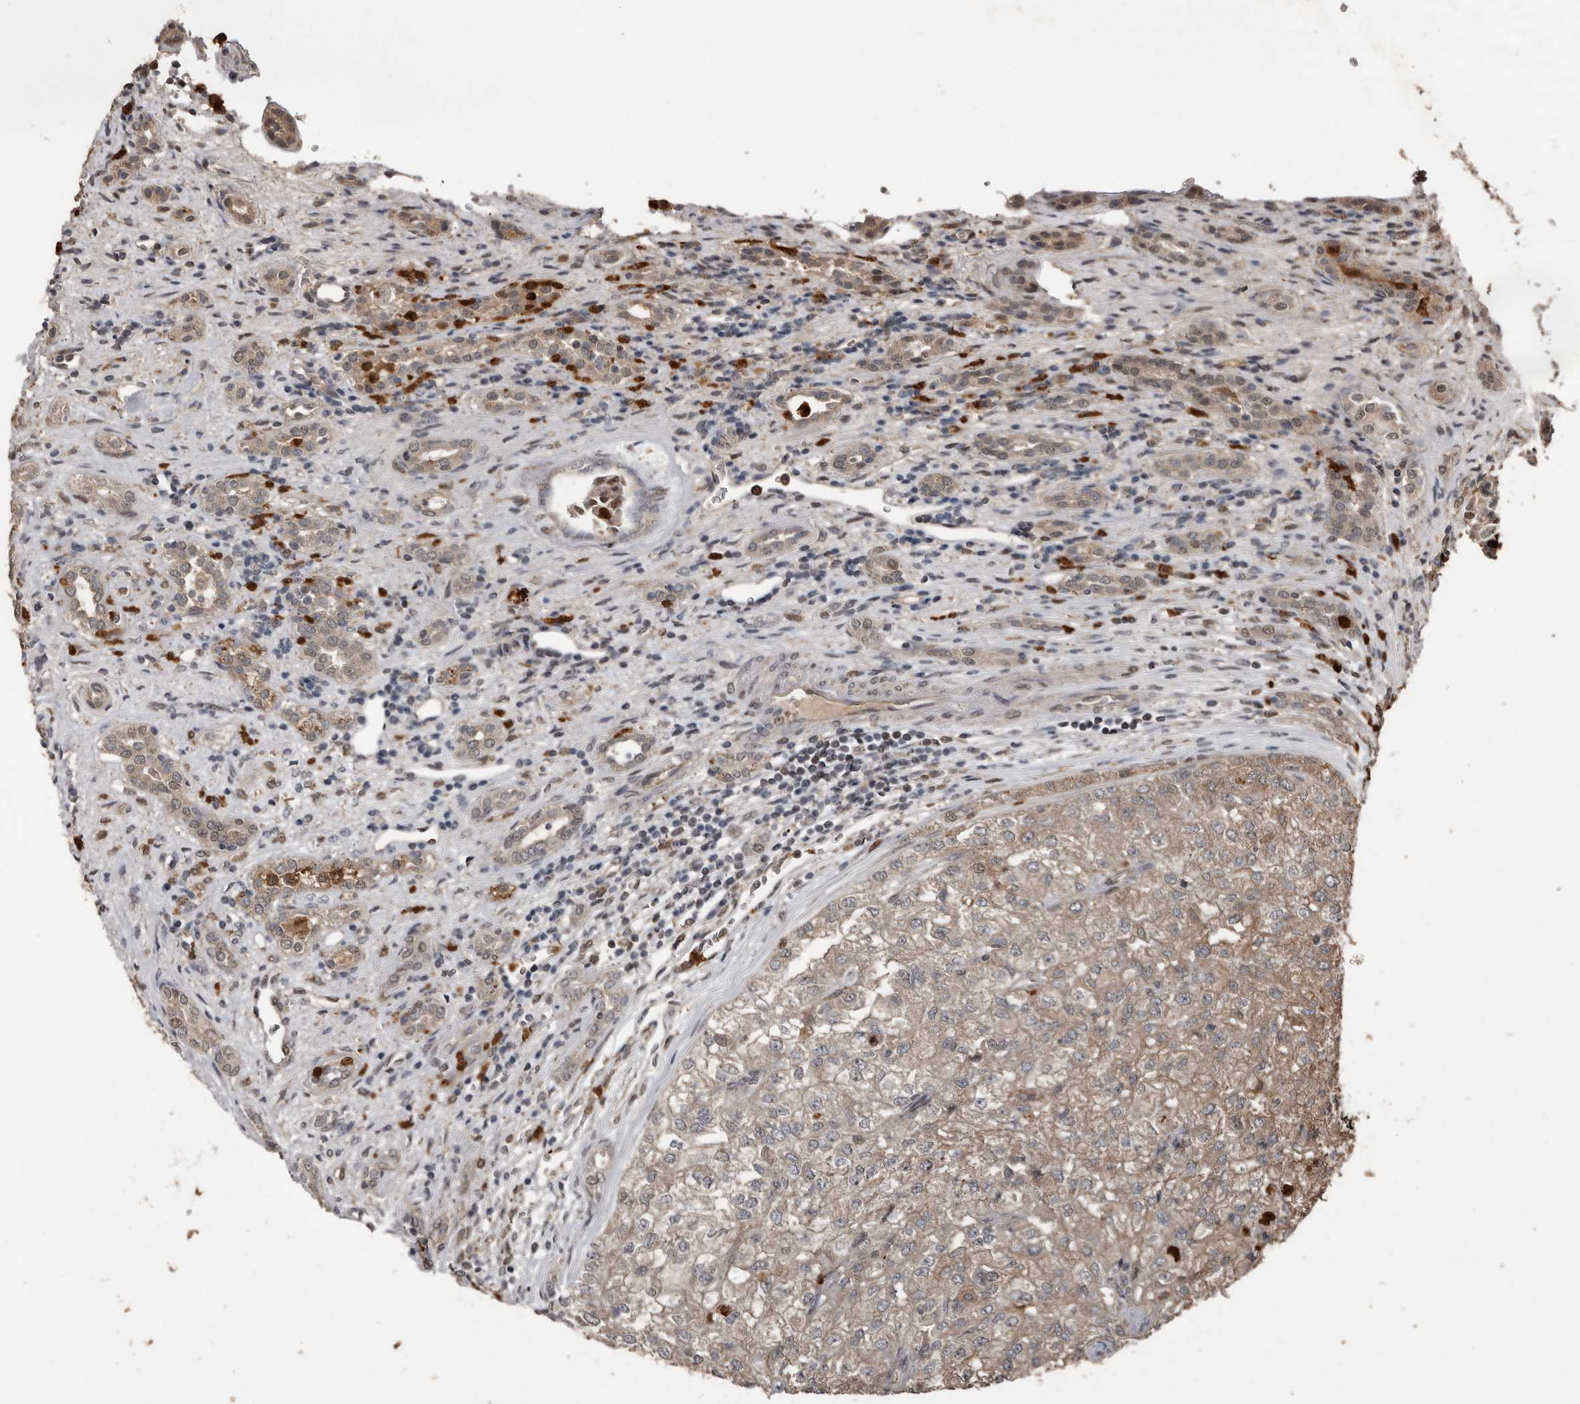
{"staining": {"intensity": "weak", "quantity": ">75%", "location": "cytoplasmic/membranous"}, "tissue": "renal cancer", "cell_type": "Tumor cells", "image_type": "cancer", "snomed": [{"axis": "morphology", "description": "Adenocarcinoma, NOS"}, {"axis": "topography", "description": "Kidney"}], "caption": "DAB (3,3'-diaminobenzidine) immunohistochemical staining of renal adenocarcinoma reveals weak cytoplasmic/membranous protein positivity in approximately >75% of tumor cells.", "gene": "FSBP", "patient": {"sex": "female", "age": 54}}